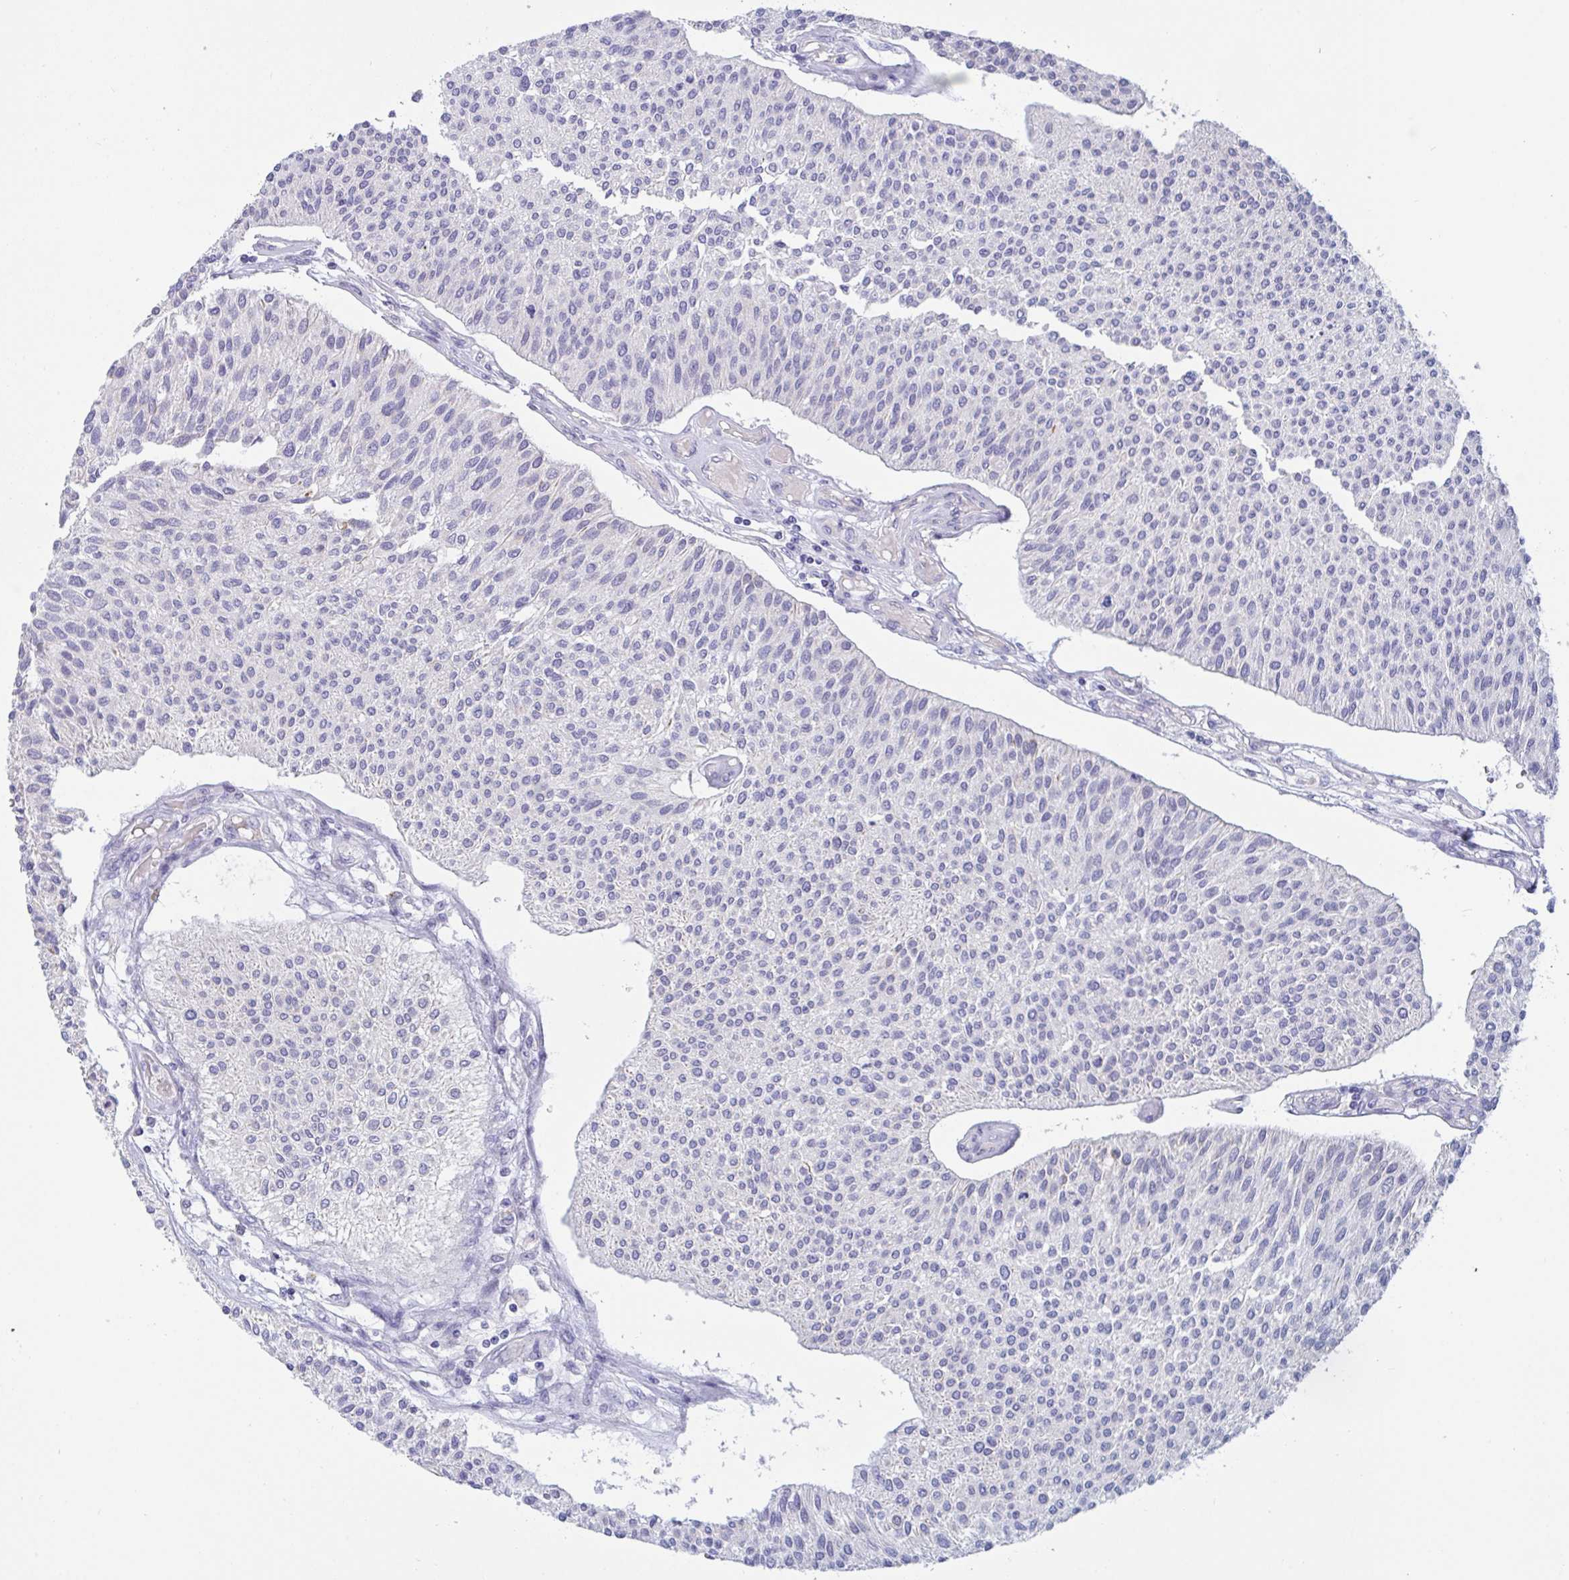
{"staining": {"intensity": "weak", "quantity": "<25%", "location": "cytoplasmic/membranous"}, "tissue": "urothelial cancer", "cell_type": "Tumor cells", "image_type": "cancer", "snomed": [{"axis": "morphology", "description": "Urothelial carcinoma, NOS"}, {"axis": "topography", "description": "Urinary bladder"}], "caption": "Immunohistochemical staining of transitional cell carcinoma shows no significant positivity in tumor cells.", "gene": "TAS2R38", "patient": {"sex": "male", "age": 55}}